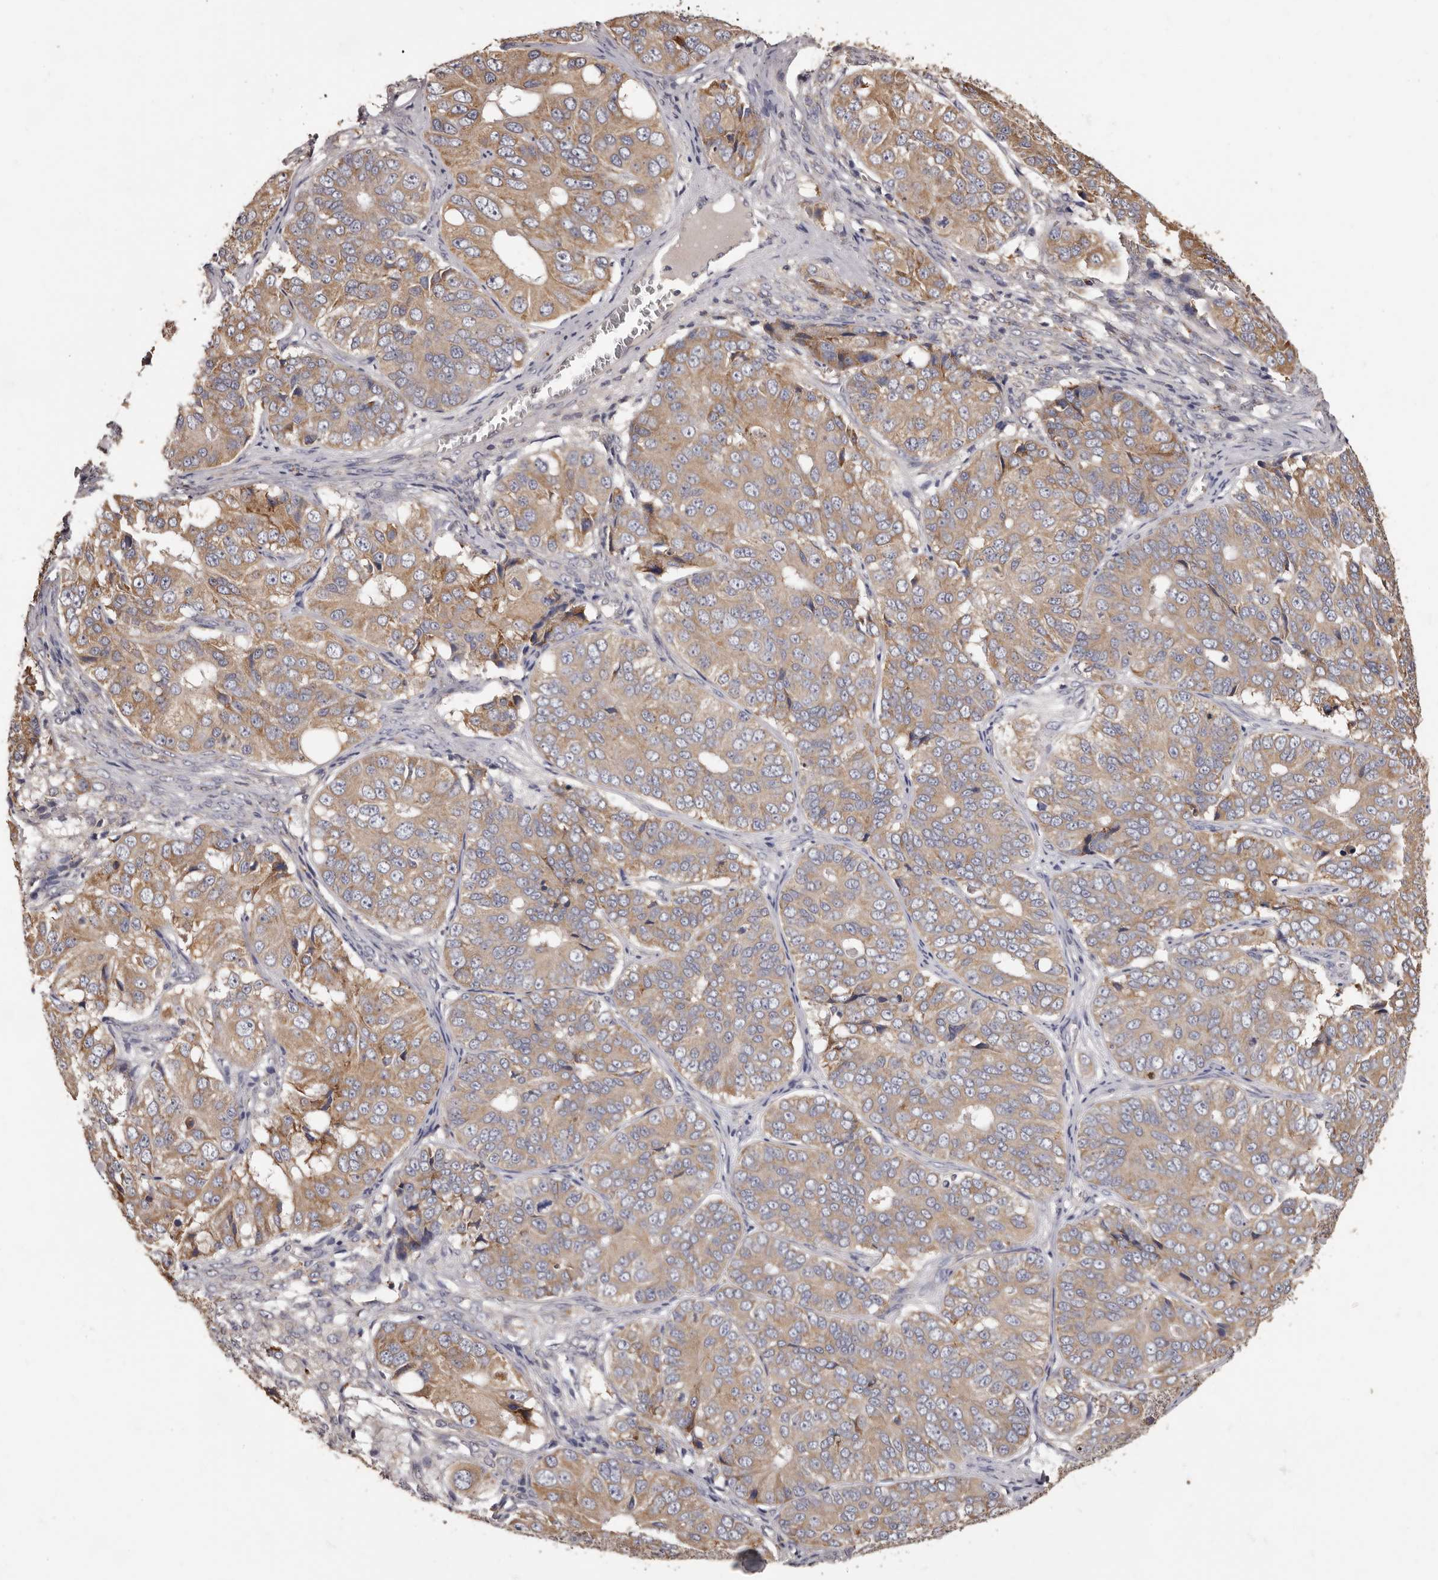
{"staining": {"intensity": "moderate", "quantity": ">75%", "location": "cytoplasmic/membranous"}, "tissue": "ovarian cancer", "cell_type": "Tumor cells", "image_type": "cancer", "snomed": [{"axis": "morphology", "description": "Carcinoma, endometroid"}, {"axis": "topography", "description": "Ovary"}], "caption": "Protein staining by immunohistochemistry (IHC) reveals moderate cytoplasmic/membranous staining in approximately >75% of tumor cells in ovarian cancer. The staining was performed using DAB to visualize the protein expression in brown, while the nuclei were stained in blue with hematoxylin (Magnification: 20x).", "gene": "ETNK1", "patient": {"sex": "female", "age": 51}}